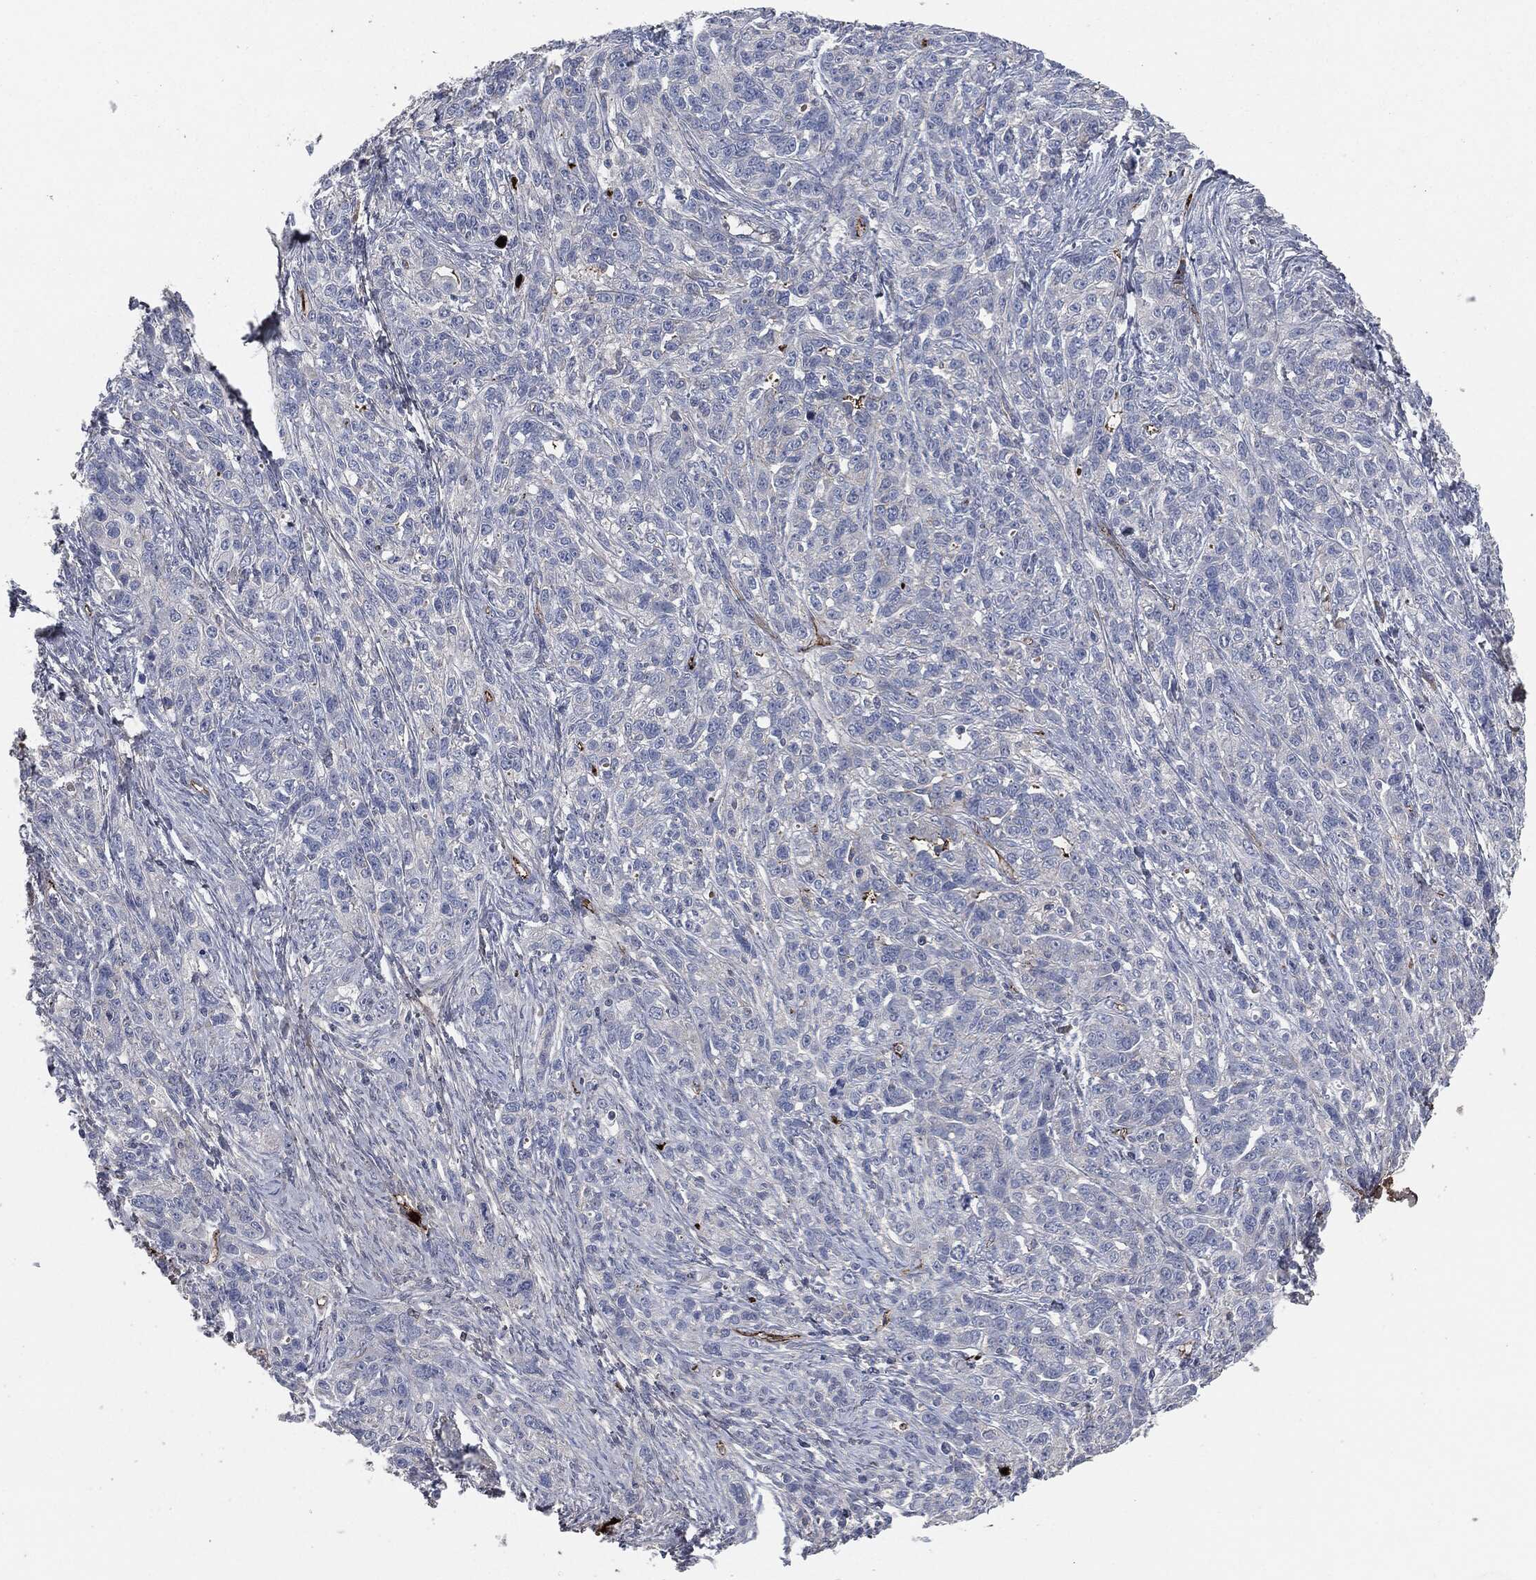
{"staining": {"intensity": "negative", "quantity": "none", "location": "none"}, "tissue": "ovarian cancer", "cell_type": "Tumor cells", "image_type": "cancer", "snomed": [{"axis": "morphology", "description": "Cystadenocarcinoma, serous, NOS"}, {"axis": "topography", "description": "Ovary"}], "caption": "The micrograph exhibits no staining of tumor cells in ovarian cancer.", "gene": "APOB", "patient": {"sex": "female", "age": 71}}